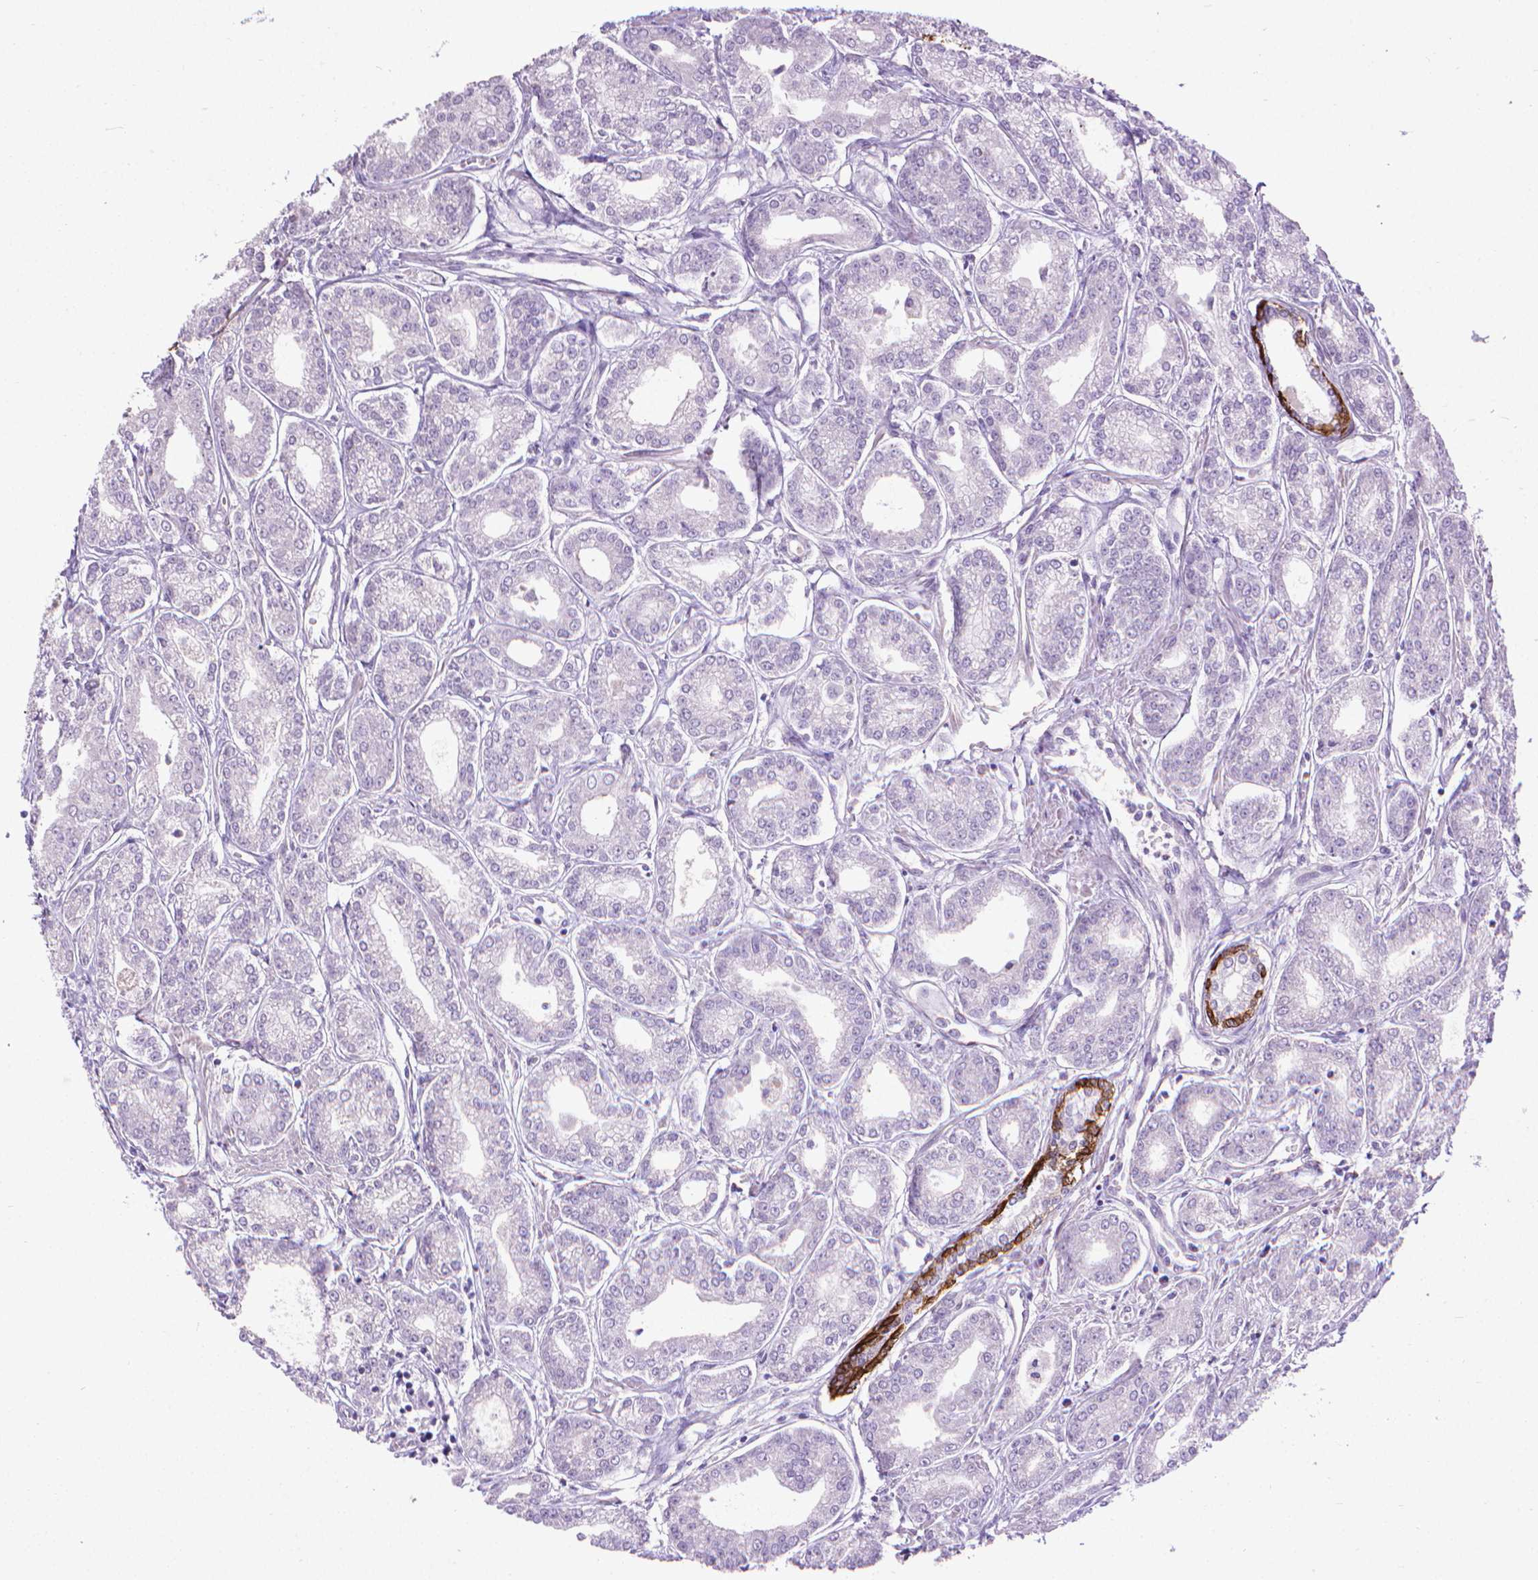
{"staining": {"intensity": "negative", "quantity": "none", "location": "none"}, "tissue": "prostate cancer", "cell_type": "Tumor cells", "image_type": "cancer", "snomed": [{"axis": "morphology", "description": "Adenocarcinoma, NOS"}, {"axis": "topography", "description": "Prostate"}], "caption": "High power microscopy micrograph of an immunohistochemistry (IHC) photomicrograph of adenocarcinoma (prostate), revealing no significant expression in tumor cells. Brightfield microscopy of immunohistochemistry (IHC) stained with DAB (brown) and hematoxylin (blue), captured at high magnification.", "gene": "KRT5", "patient": {"sex": "male", "age": 71}}